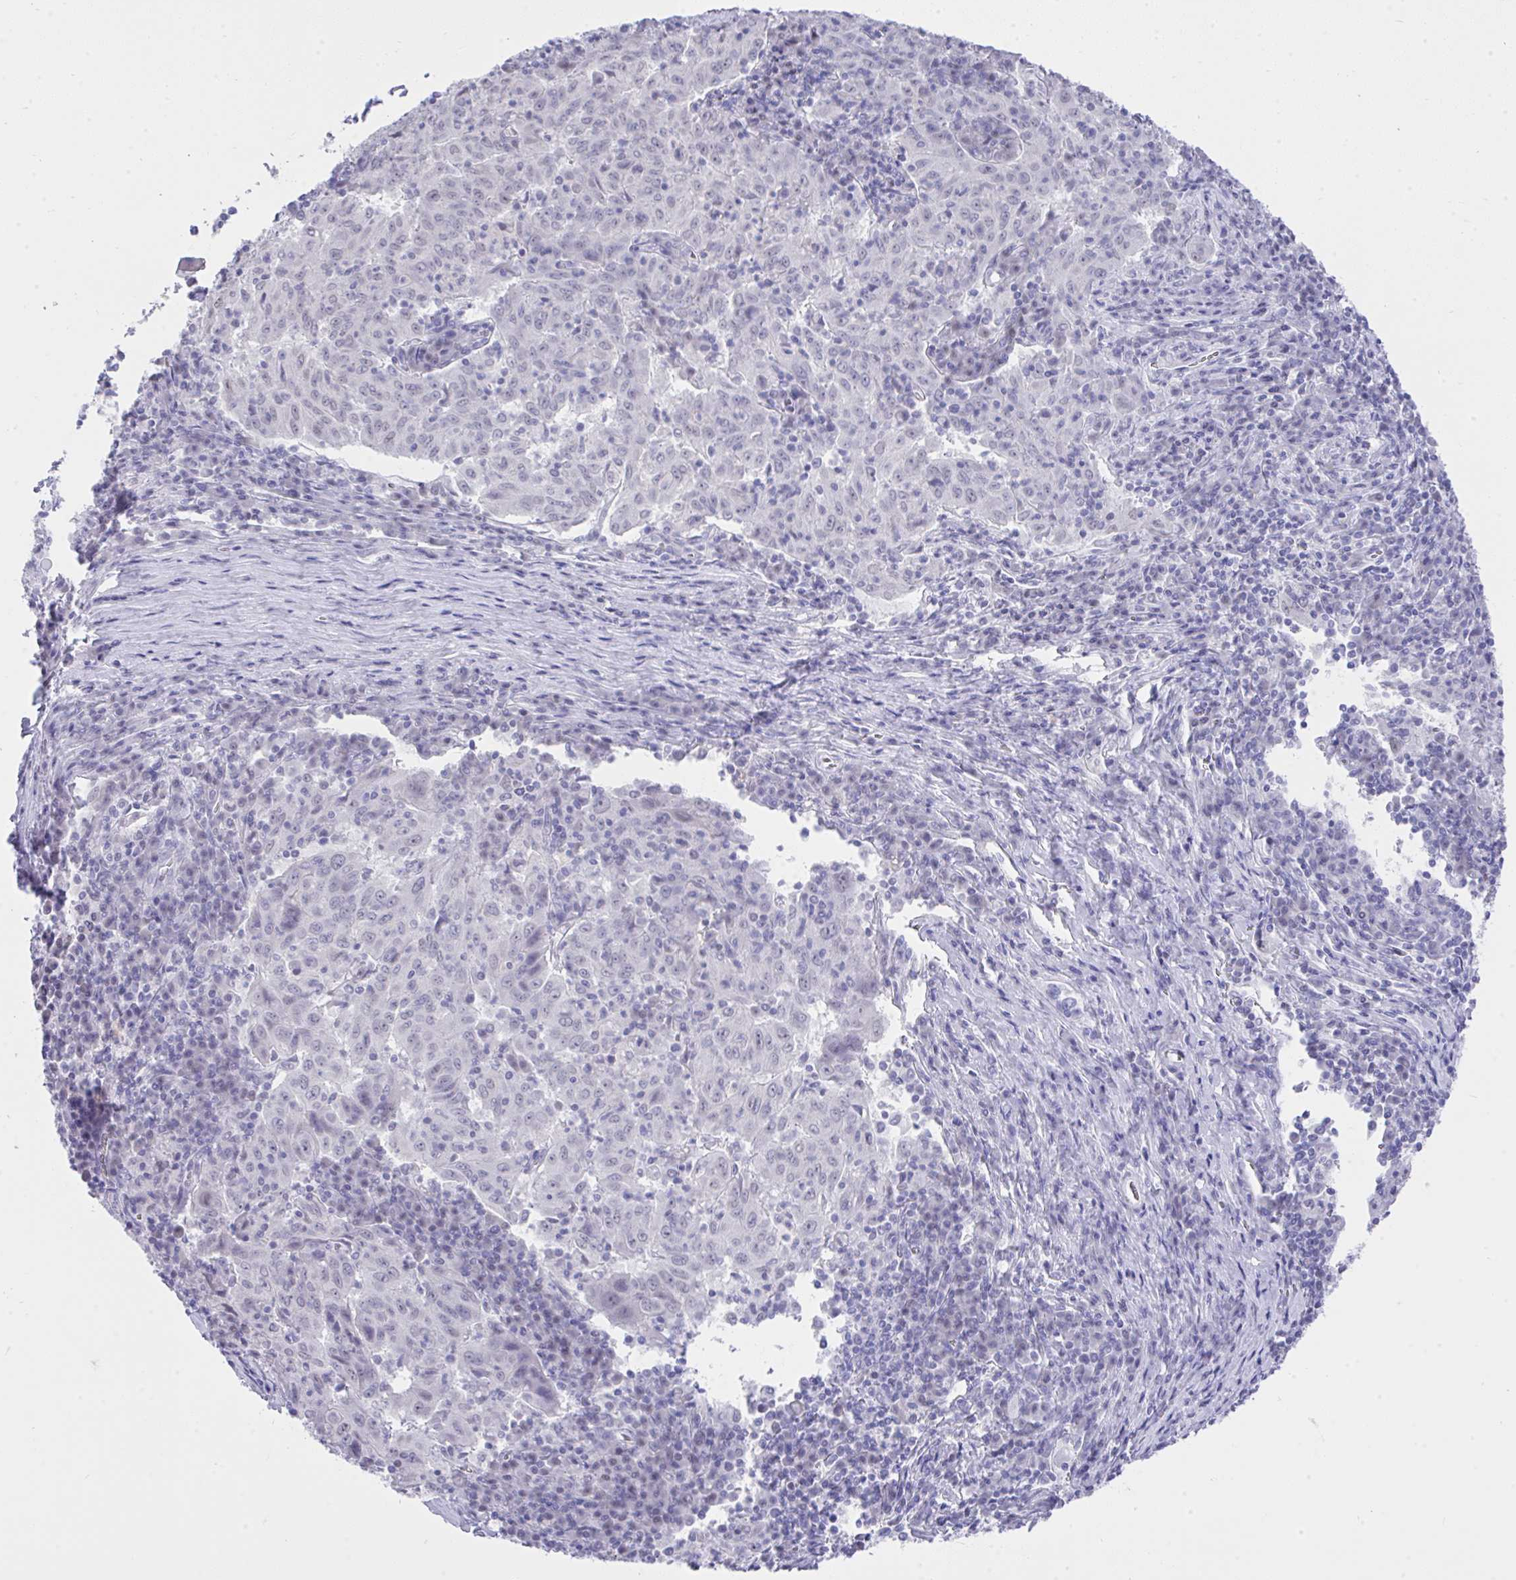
{"staining": {"intensity": "negative", "quantity": "none", "location": "none"}, "tissue": "pancreatic cancer", "cell_type": "Tumor cells", "image_type": "cancer", "snomed": [{"axis": "morphology", "description": "Adenocarcinoma, NOS"}, {"axis": "topography", "description": "Pancreas"}], "caption": "Immunohistochemistry (IHC) image of pancreatic cancer (adenocarcinoma) stained for a protein (brown), which demonstrates no positivity in tumor cells.", "gene": "MS4A12", "patient": {"sex": "male", "age": 63}}